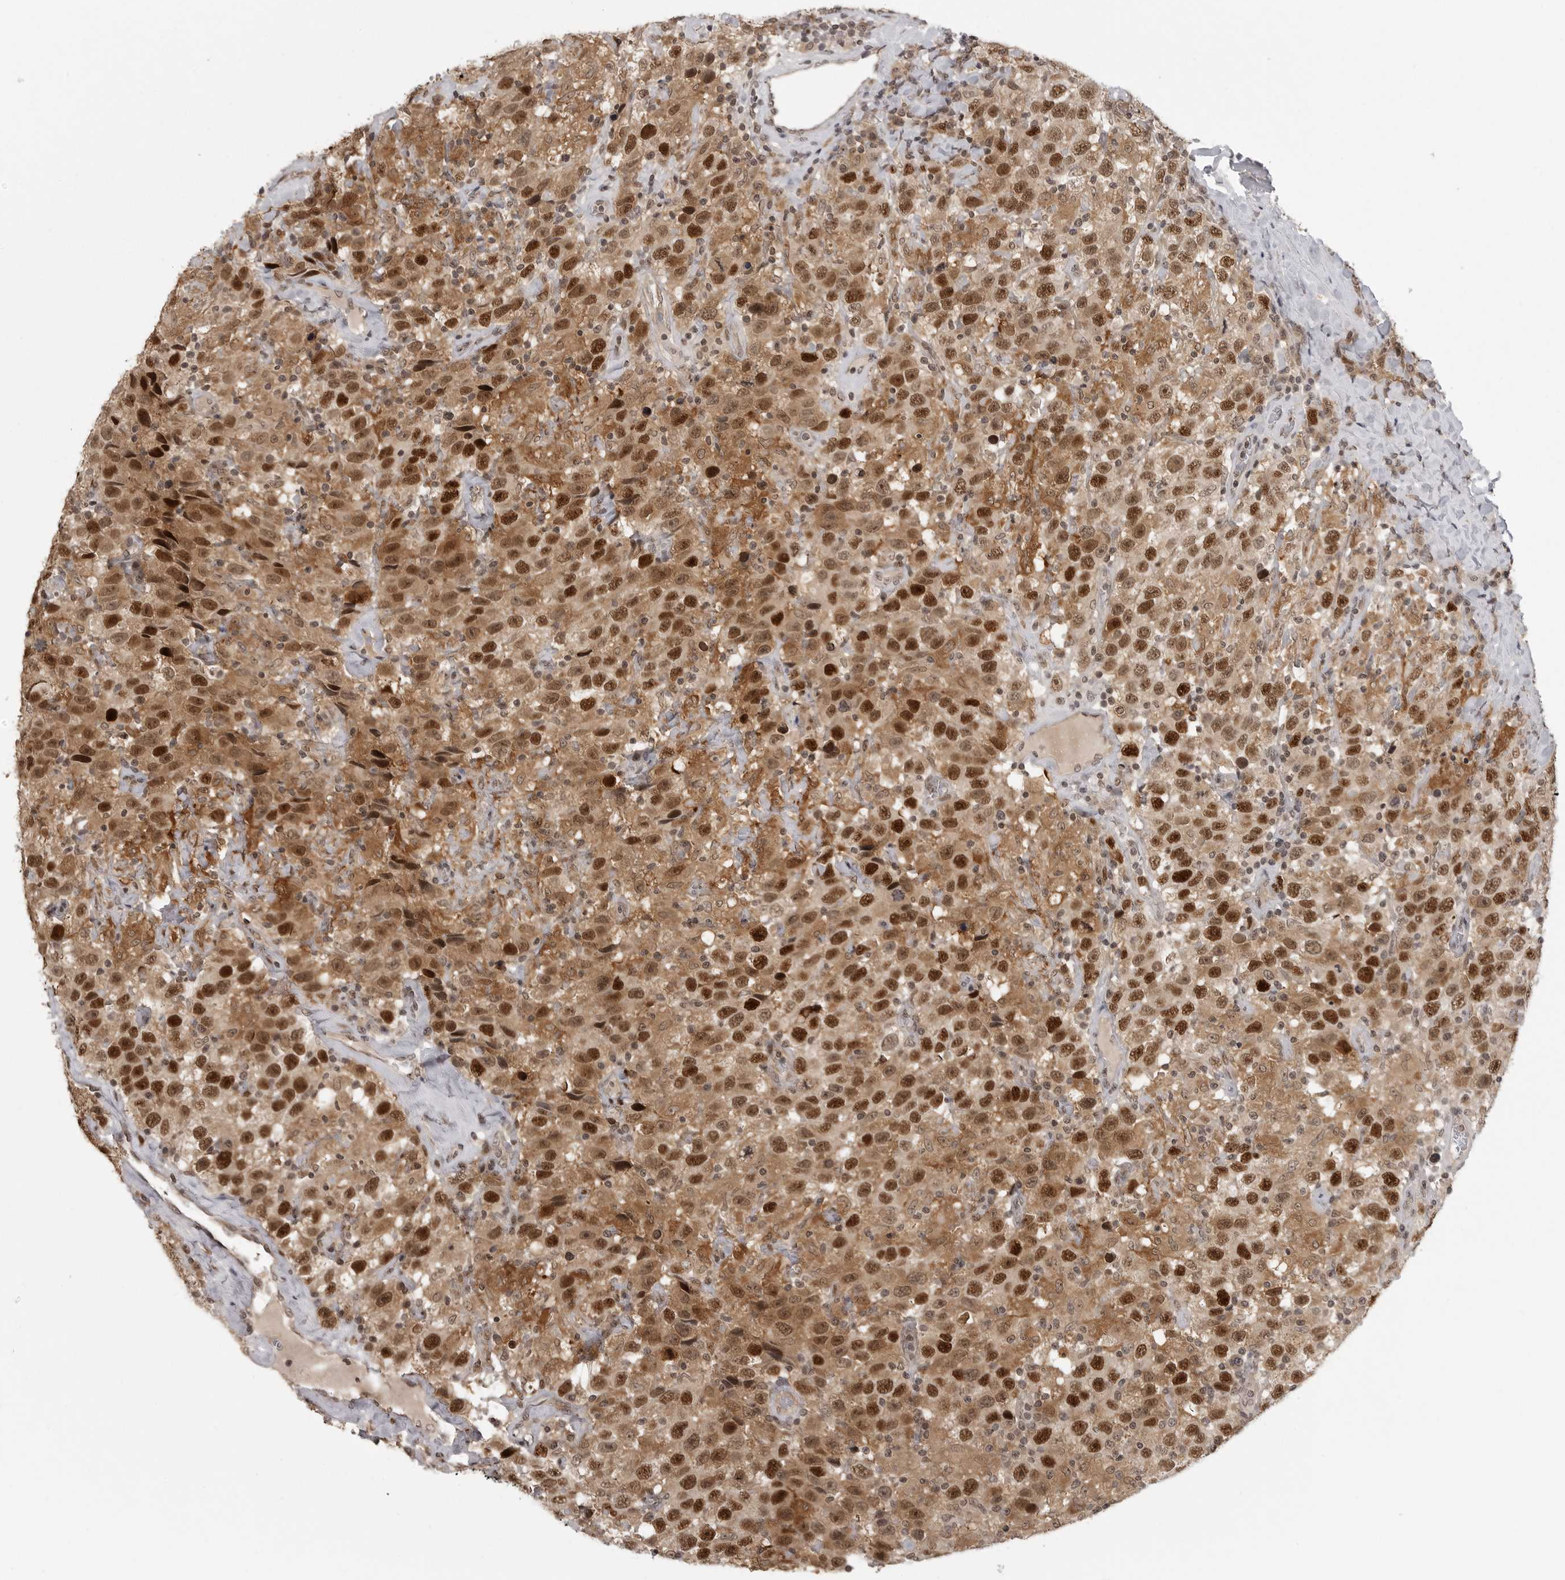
{"staining": {"intensity": "strong", "quantity": ">75%", "location": "cytoplasmic/membranous,nuclear"}, "tissue": "testis cancer", "cell_type": "Tumor cells", "image_type": "cancer", "snomed": [{"axis": "morphology", "description": "Seminoma, NOS"}, {"axis": "topography", "description": "Testis"}], "caption": "Approximately >75% of tumor cells in human testis cancer exhibit strong cytoplasmic/membranous and nuclear protein staining as visualized by brown immunohistochemical staining.", "gene": "PEG3", "patient": {"sex": "male", "age": 41}}